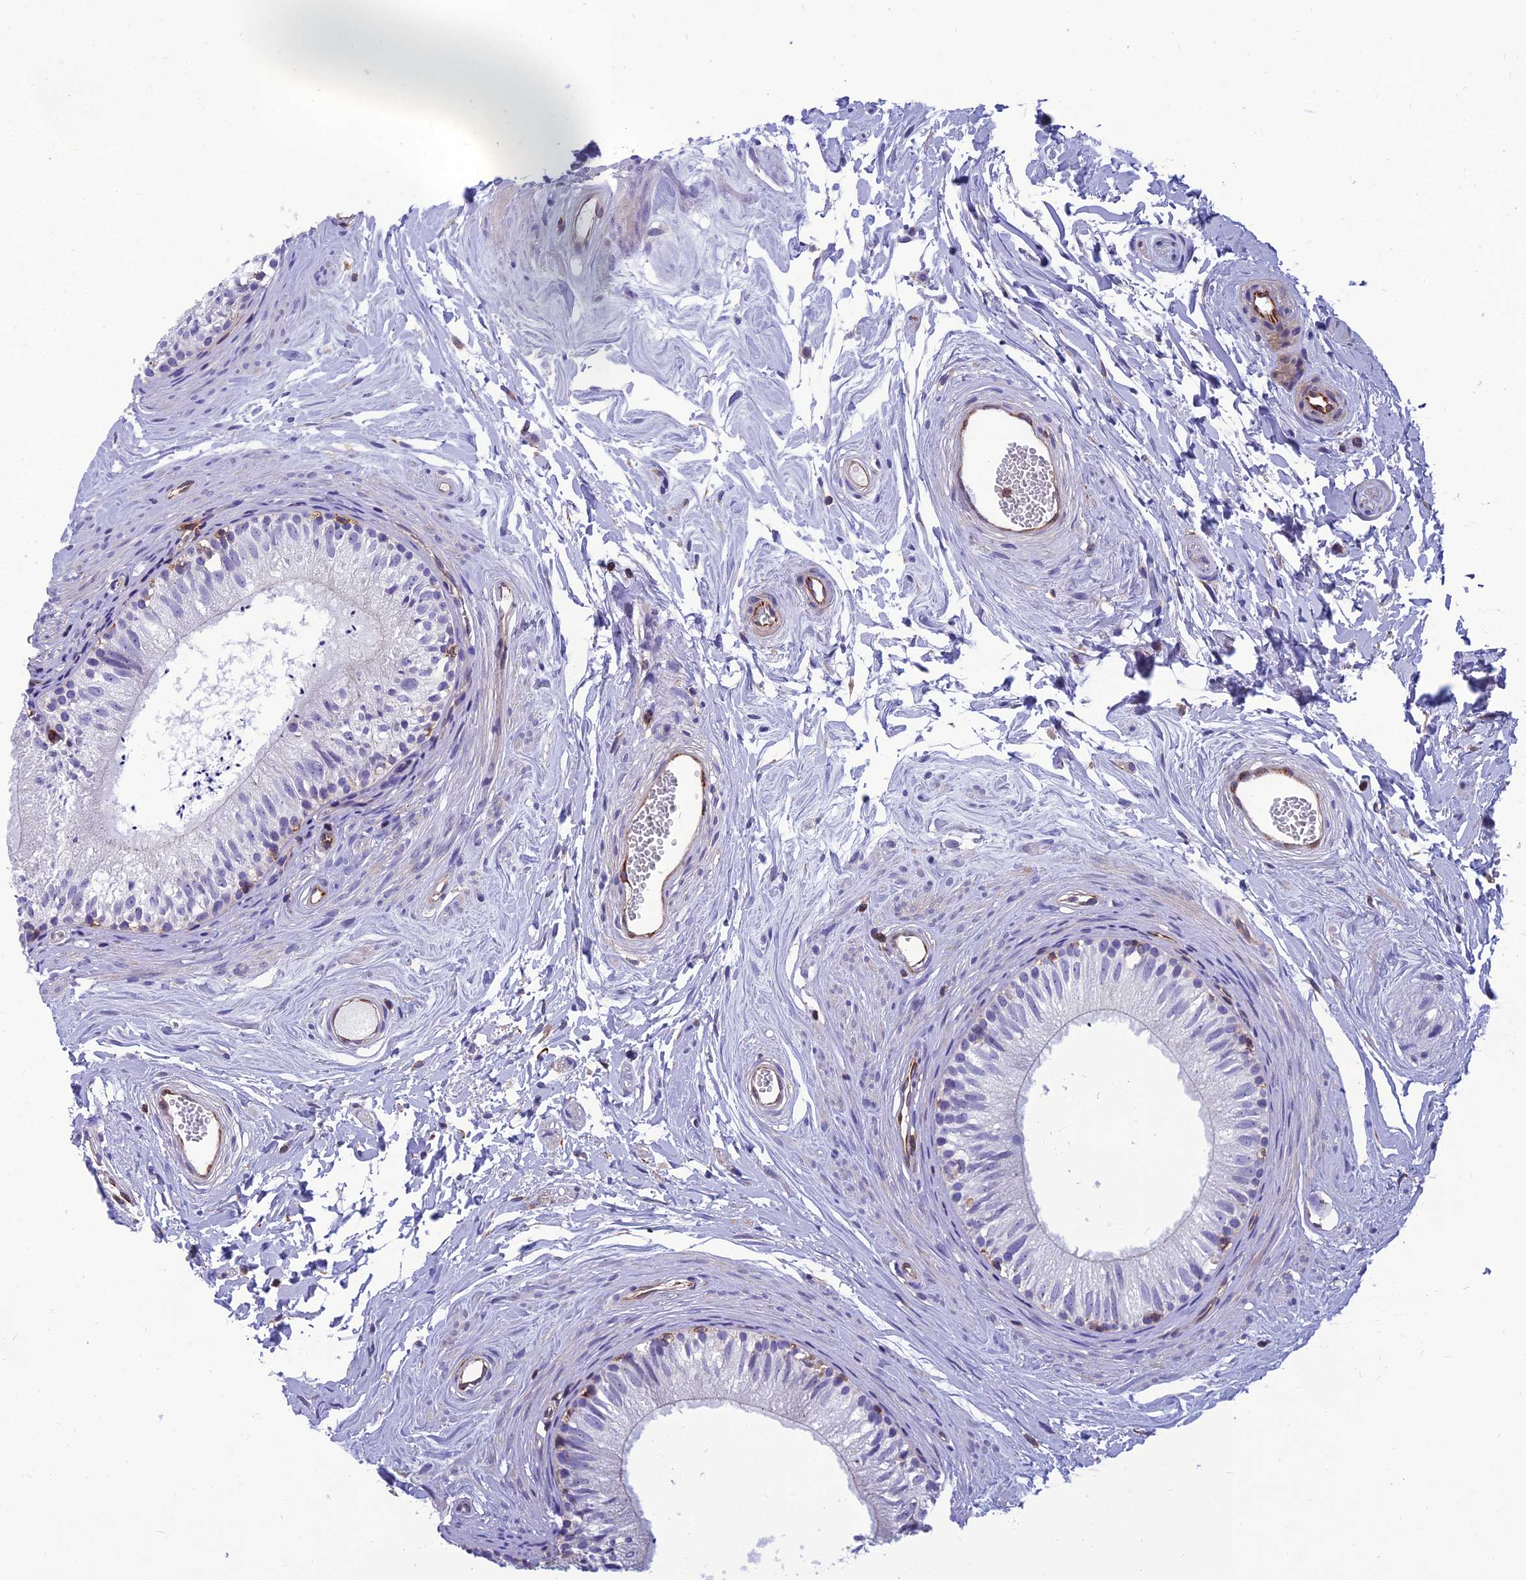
{"staining": {"intensity": "negative", "quantity": "none", "location": "none"}, "tissue": "epididymis", "cell_type": "Glandular cells", "image_type": "normal", "snomed": [{"axis": "morphology", "description": "Normal tissue, NOS"}, {"axis": "topography", "description": "Epididymis"}], "caption": "This is an IHC histopathology image of normal human epididymis. There is no expression in glandular cells.", "gene": "PPP1R18", "patient": {"sex": "male", "age": 56}}